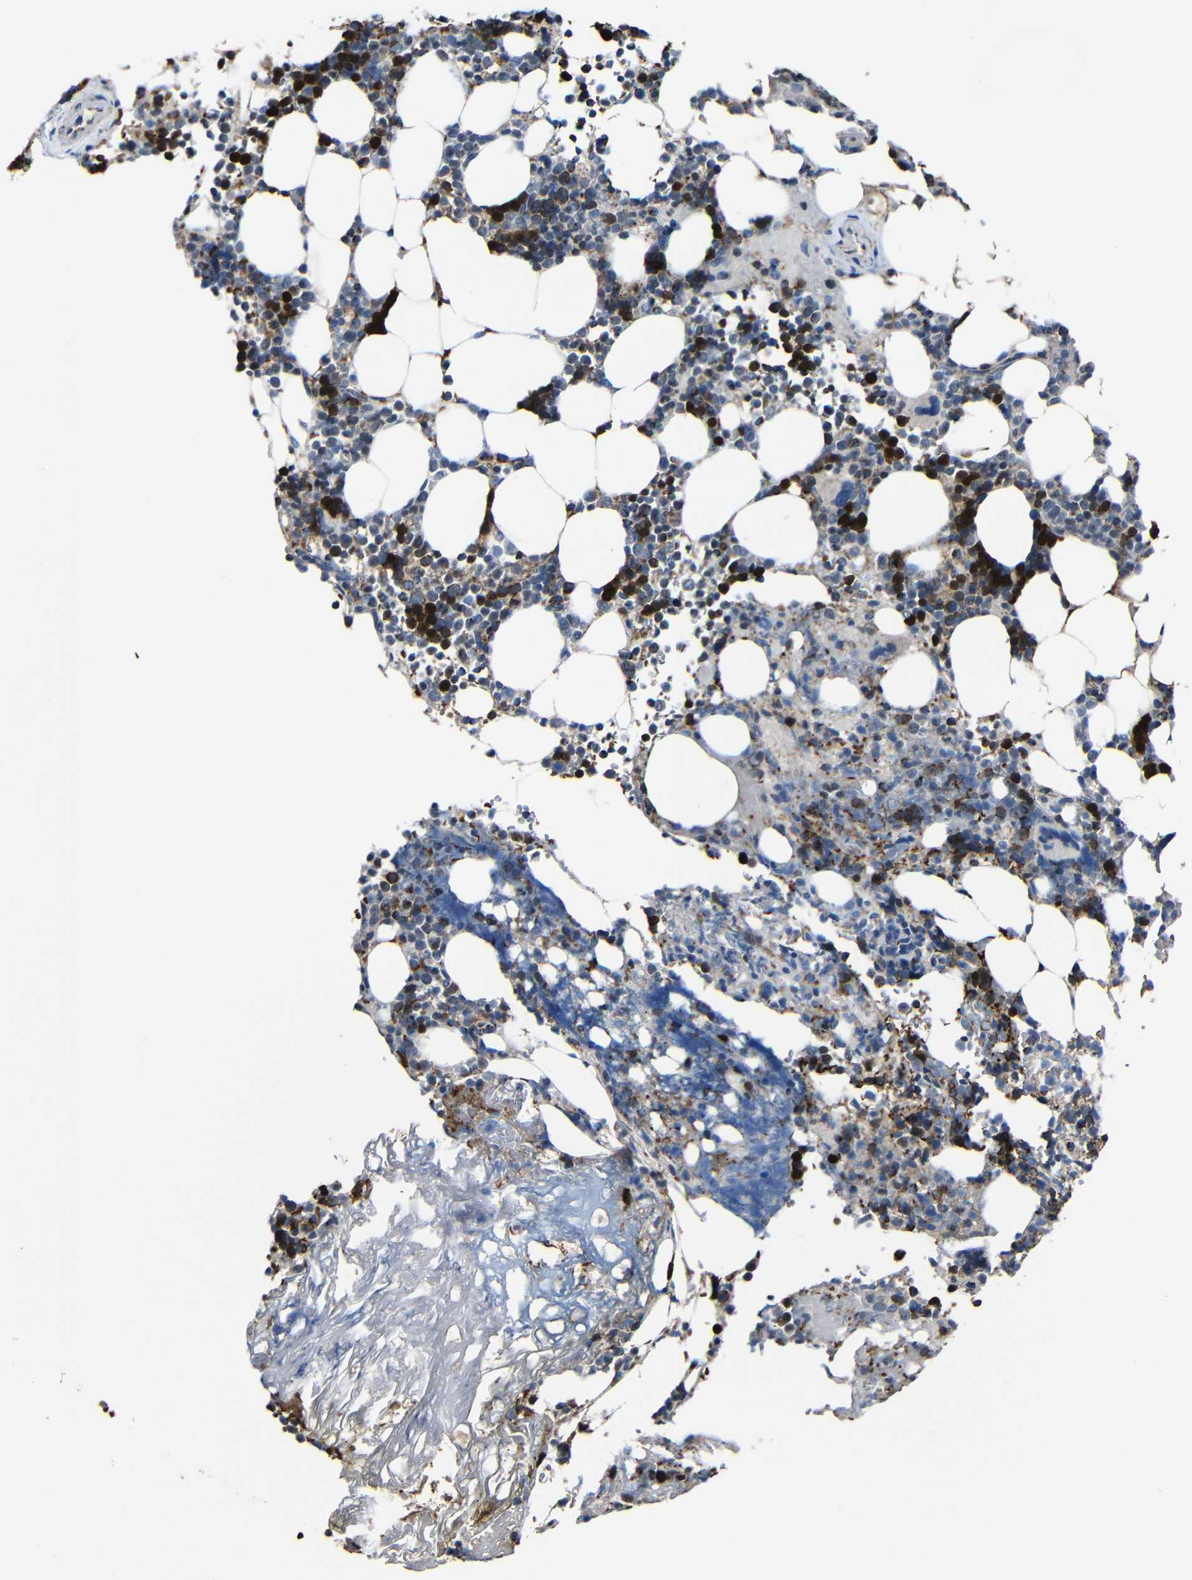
{"staining": {"intensity": "strong", "quantity": "<25%", "location": "nuclear"}, "tissue": "bone marrow", "cell_type": "Hematopoietic cells", "image_type": "normal", "snomed": [{"axis": "morphology", "description": "Normal tissue, NOS"}, {"axis": "topography", "description": "Bone marrow"}], "caption": "Human bone marrow stained for a protein (brown) shows strong nuclear positive positivity in about <25% of hematopoietic cells.", "gene": "CA5B", "patient": {"sex": "female", "age": 73}}